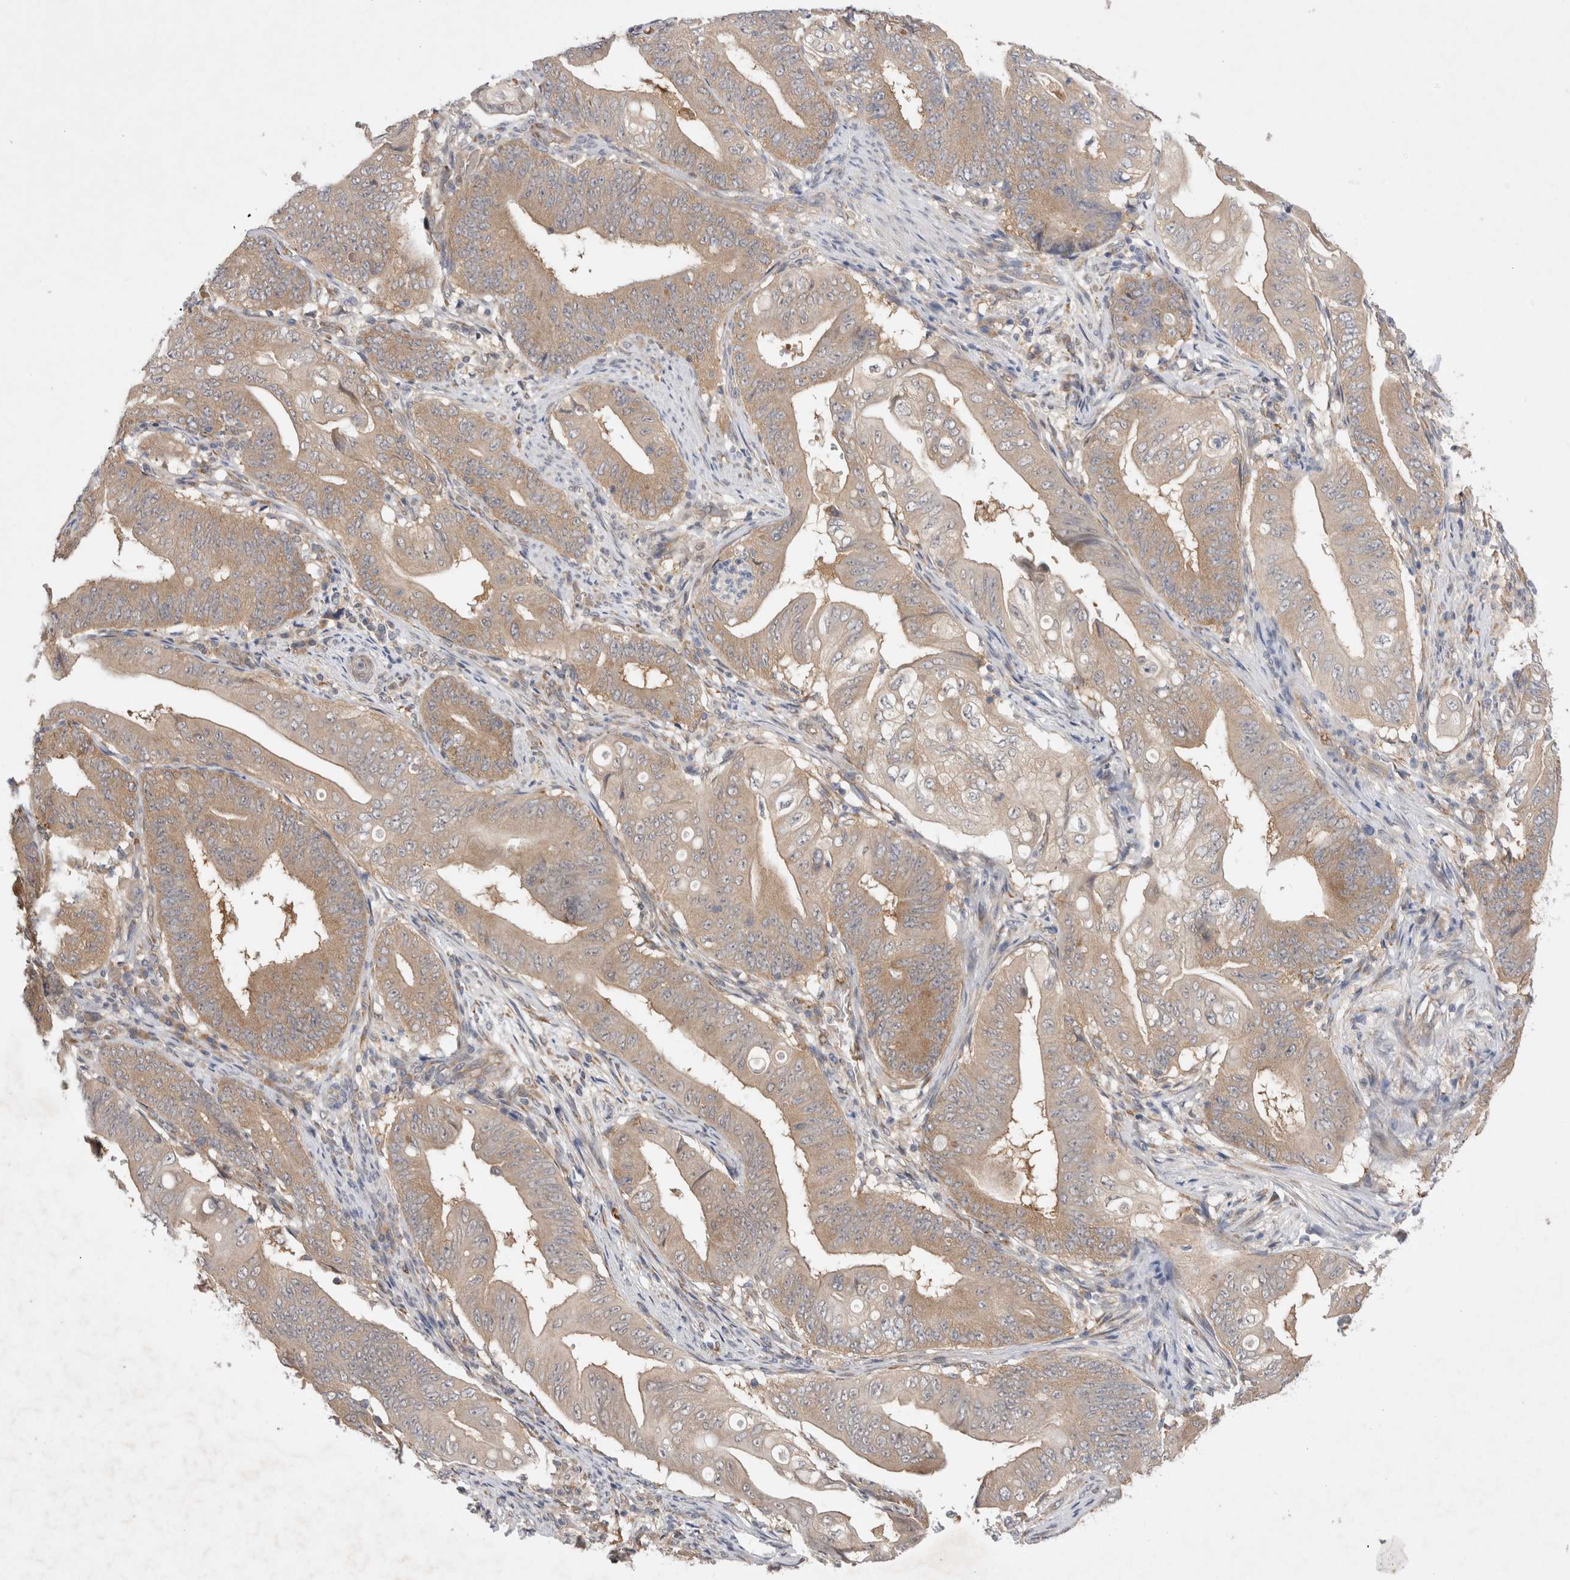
{"staining": {"intensity": "weak", "quantity": ">75%", "location": "cytoplasmic/membranous"}, "tissue": "stomach cancer", "cell_type": "Tumor cells", "image_type": "cancer", "snomed": [{"axis": "morphology", "description": "Adenocarcinoma, NOS"}, {"axis": "topography", "description": "Stomach"}], "caption": "Stomach cancer tissue demonstrates weak cytoplasmic/membranous staining in approximately >75% of tumor cells, visualized by immunohistochemistry. (DAB IHC with brightfield microscopy, high magnification).", "gene": "EIF3E", "patient": {"sex": "female", "age": 73}}